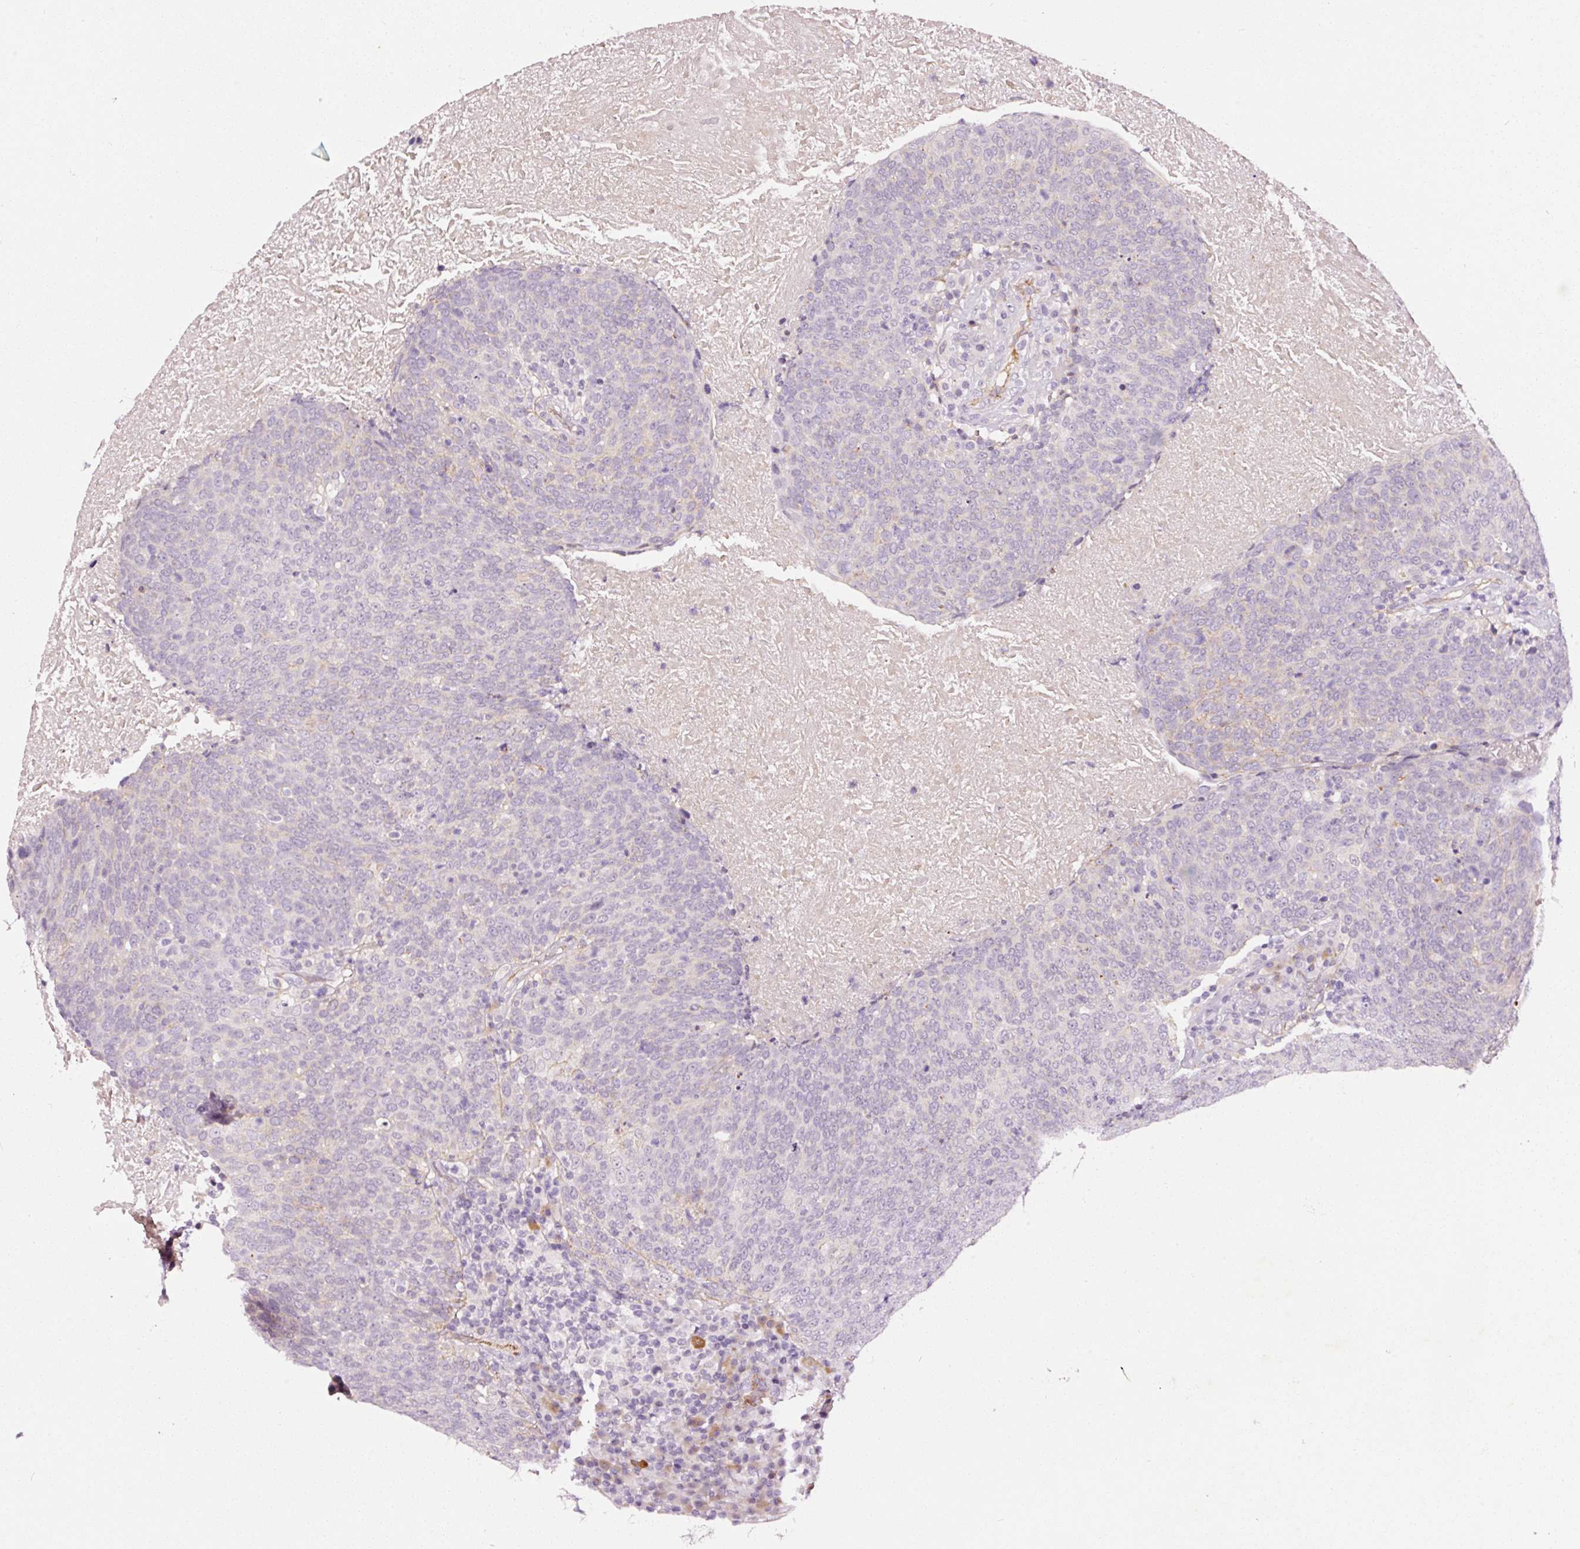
{"staining": {"intensity": "negative", "quantity": "none", "location": "none"}, "tissue": "head and neck cancer", "cell_type": "Tumor cells", "image_type": "cancer", "snomed": [{"axis": "morphology", "description": "Squamous cell carcinoma, NOS"}, {"axis": "morphology", "description": "Squamous cell carcinoma, metastatic, NOS"}, {"axis": "topography", "description": "Lymph node"}, {"axis": "topography", "description": "Head-Neck"}], "caption": "Immunohistochemical staining of human head and neck cancer (squamous cell carcinoma) demonstrates no significant positivity in tumor cells. (DAB IHC, high magnification).", "gene": "ABCB4", "patient": {"sex": "male", "age": 62}}